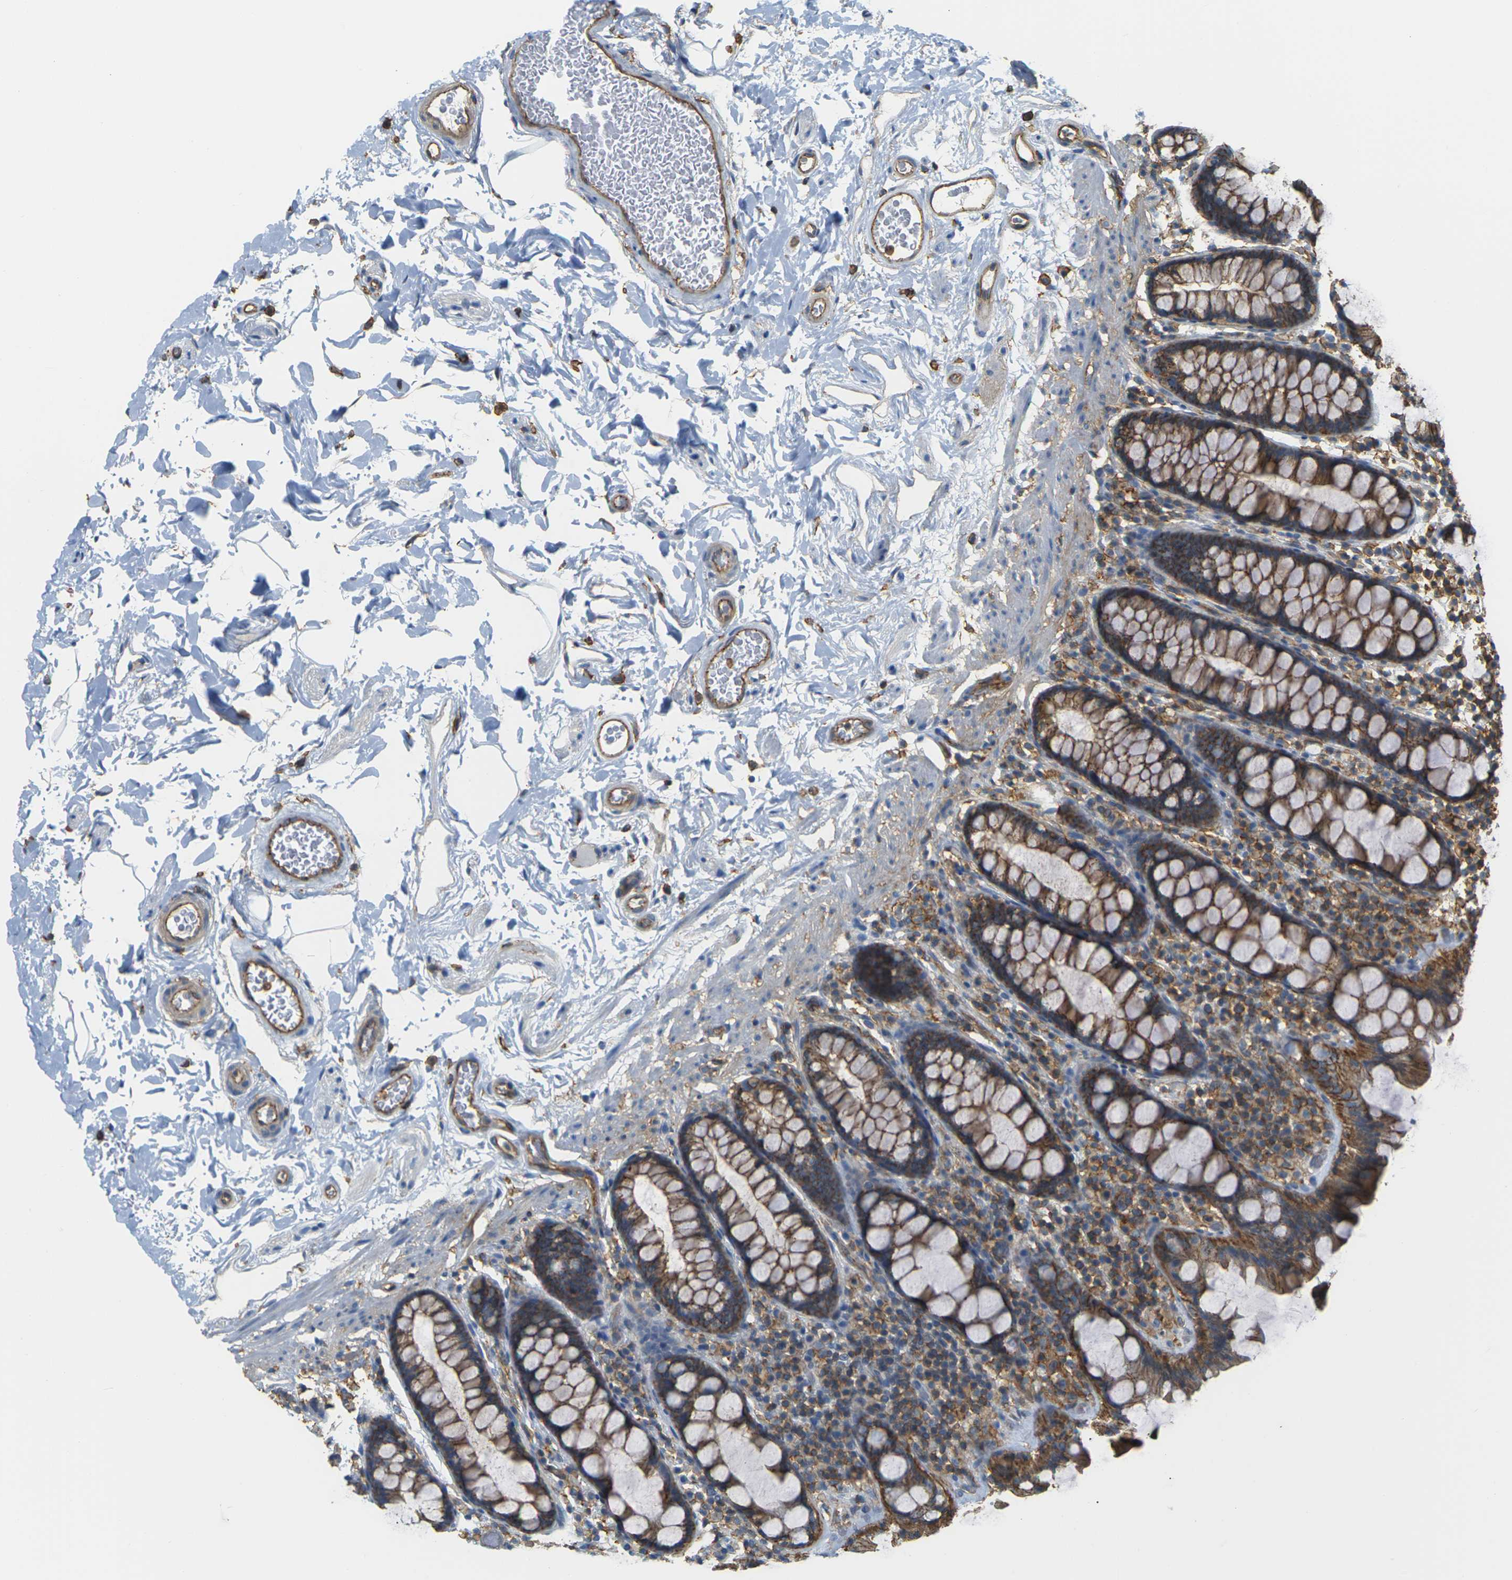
{"staining": {"intensity": "moderate", "quantity": ">75%", "location": "cytoplasmic/membranous"}, "tissue": "colon", "cell_type": "Endothelial cells", "image_type": "normal", "snomed": [{"axis": "morphology", "description": "Normal tissue, NOS"}, {"axis": "topography", "description": "Colon"}], "caption": "Moderate cytoplasmic/membranous positivity is appreciated in about >75% of endothelial cells in benign colon. Immunohistochemistry stains the protein in brown and the nuclei are stained blue.", "gene": "IQGAP1", "patient": {"sex": "female", "age": 80}}